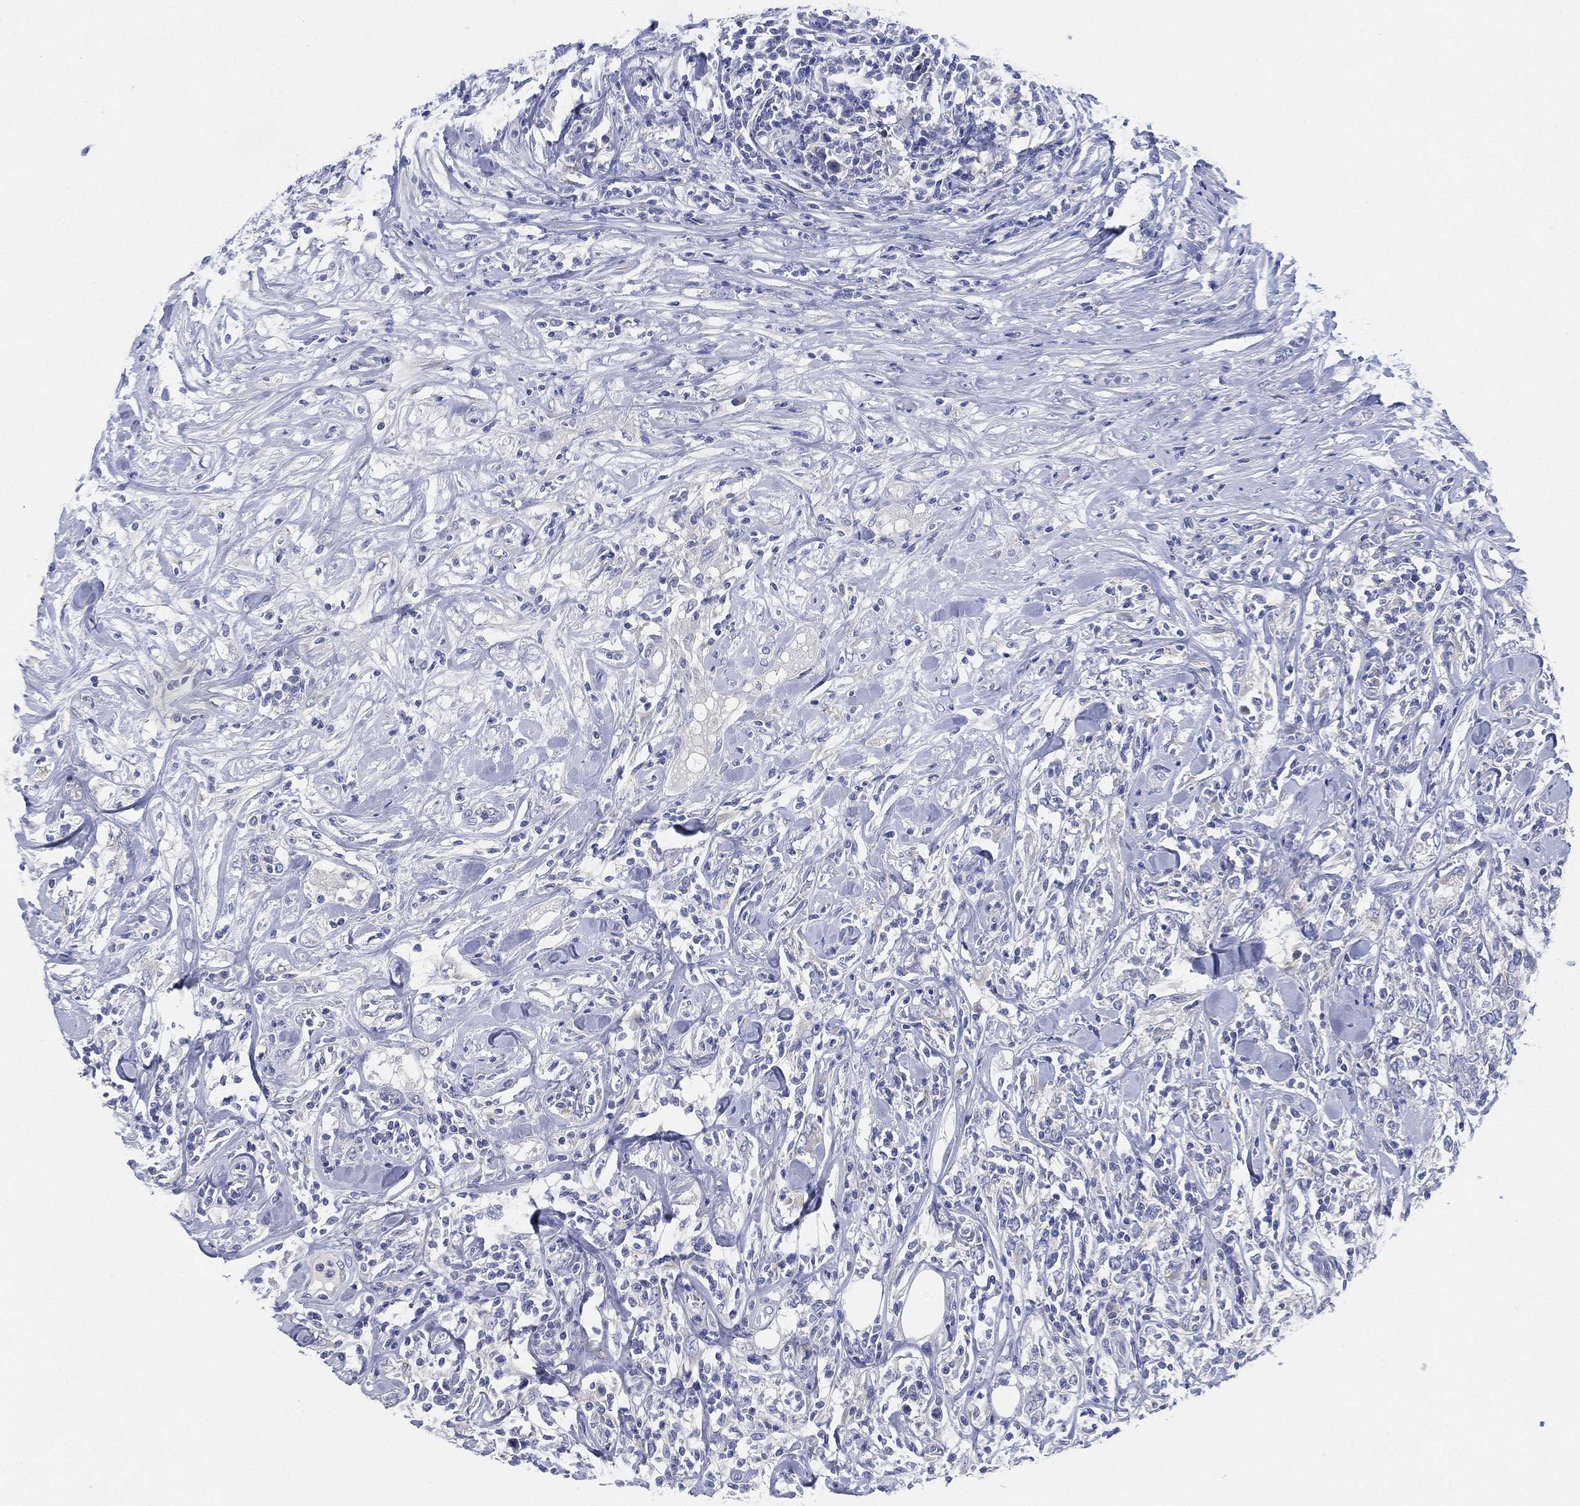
{"staining": {"intensity": "negative", "quantity": "none", "location": "none"}, "tissue": "lymphoma", "cell_type": "Tumor cells", "image_type": "cancer", "snomed": [{"axis": "morphology", "description": "Malignant lymphoma, non-Hodgkin's type, High grade"}, {"axis": "topography", "description": "Lymph node"}], "caption": "A histopathology image of human malignant lymphoma, non-Hodgkin's type (high-grade) is negative for staining in tumor cells.", "gene": "ADAD2", "patient": {"sex": "female", "age": 84}}